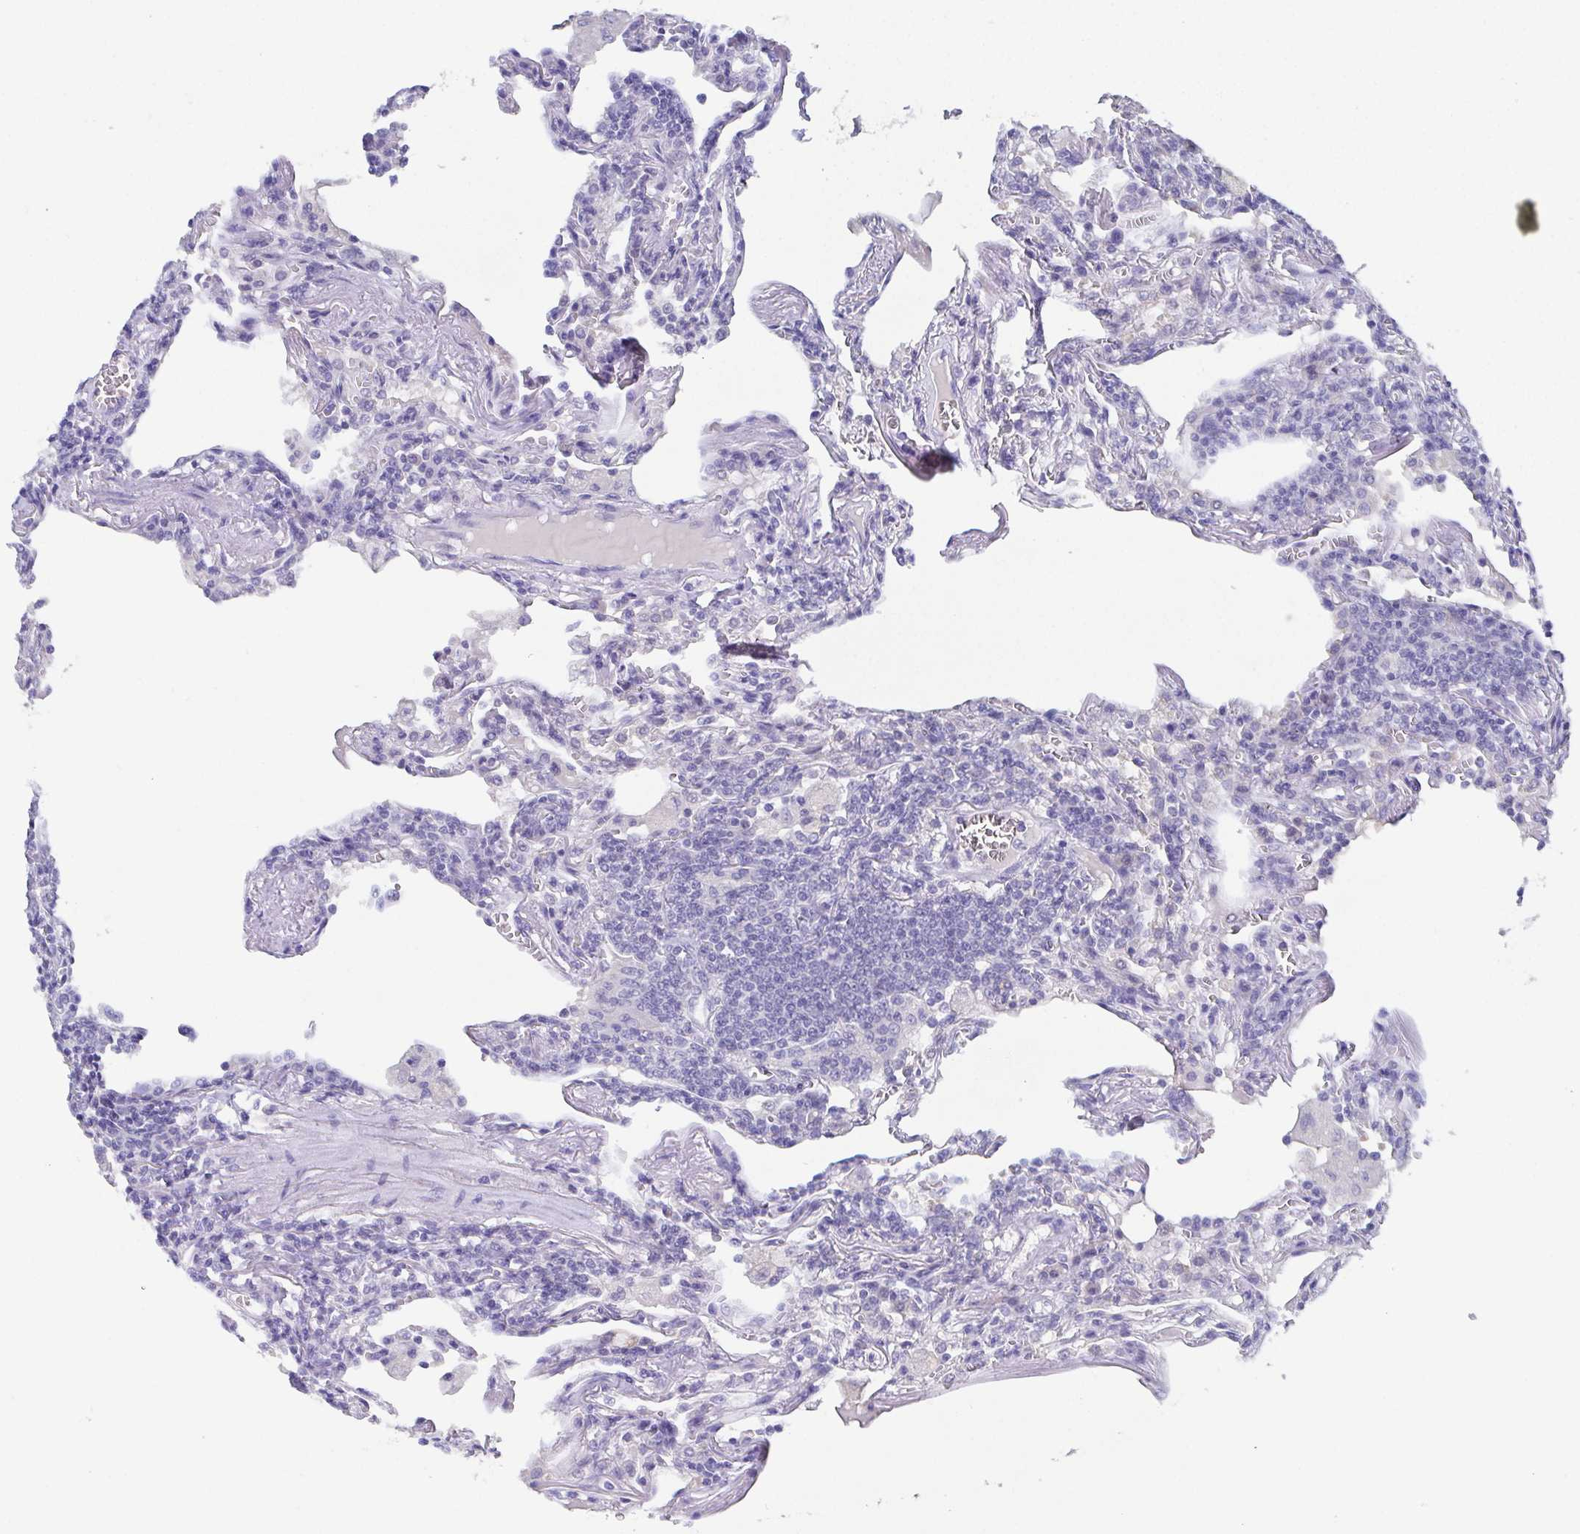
{"staining": {"intensity": "negative", "quantity": "none", "location": "none"}, "tissue": "lymphoma", "cell_type": "Tumor cells", "image_type": "cancer", "snomed": [{"axis": "morphology", "description": "Malignant lymphoma, non-Hodgkin's type, Low grade"}, {"axis": "topography", "description": "Lung"}], "caption": "Immunohistochemistry (IHC) histopathology image of neoplastic tissue: human lymphoma stained with DAB reveals no significant protein positivity in tumor cells.", "gene": "SSC4D", "patient": {"sex": "female", "age": 71}}